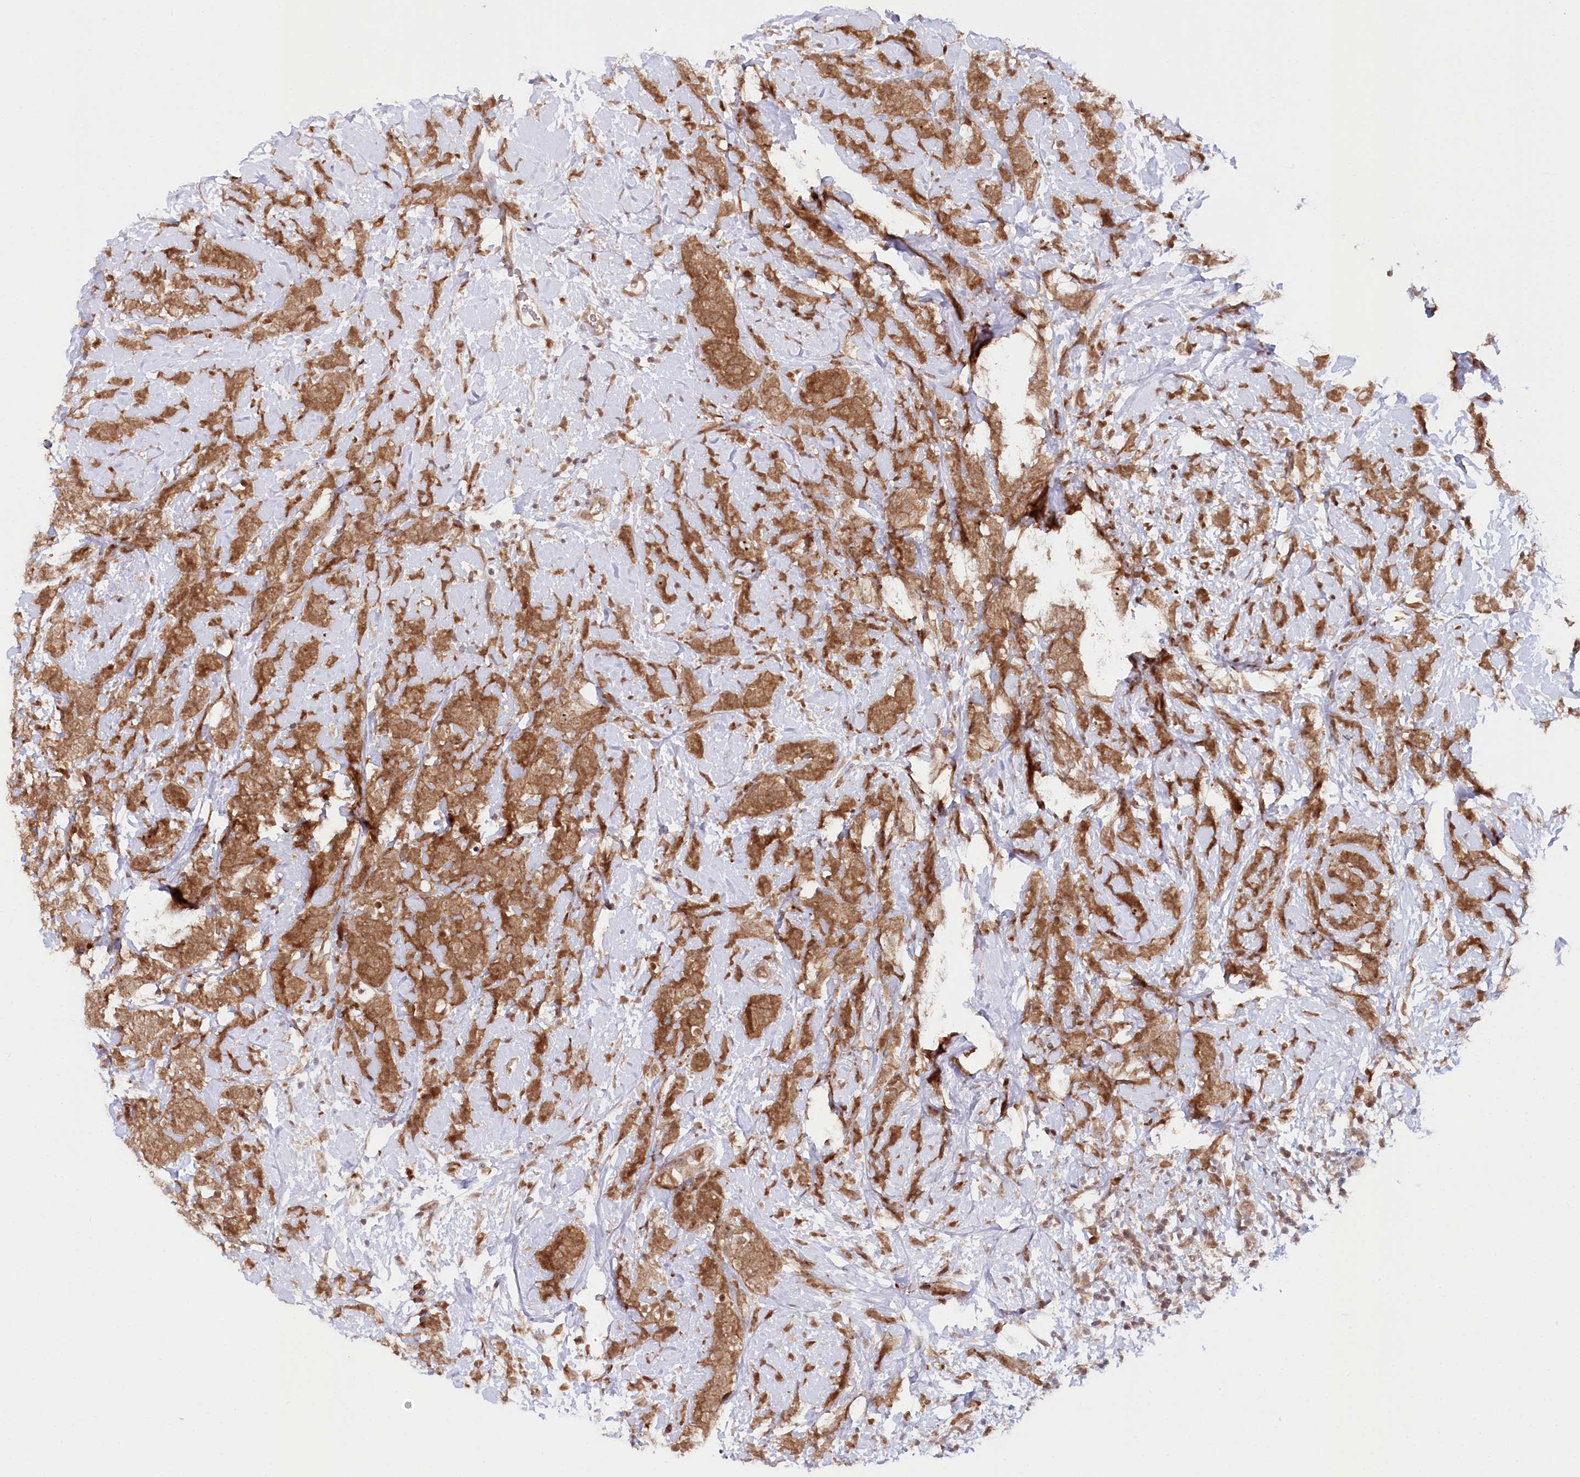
{"staining": {"intensity": "moderate", "quantity": ">75%", "location": "cytoplasmic/membranous"}, "tissue": "breast cancer", "cell_type": "Tumor cells", "image_type": "cancer", "snomed": [{"axis": "morphology", "description": "Lobular carcinoma"}, {"axis": "topography", "description": "Breast"}], "caption": "A histopathology image showing moderate cytoplasmic/membranous expression in about >75% of tumor cells in breast cancer (lobular carcinoma), as visualized by brown immunohistochemical staining.", "gene": "CCDC65", "patient": {"sex": "female", "age": 58}}